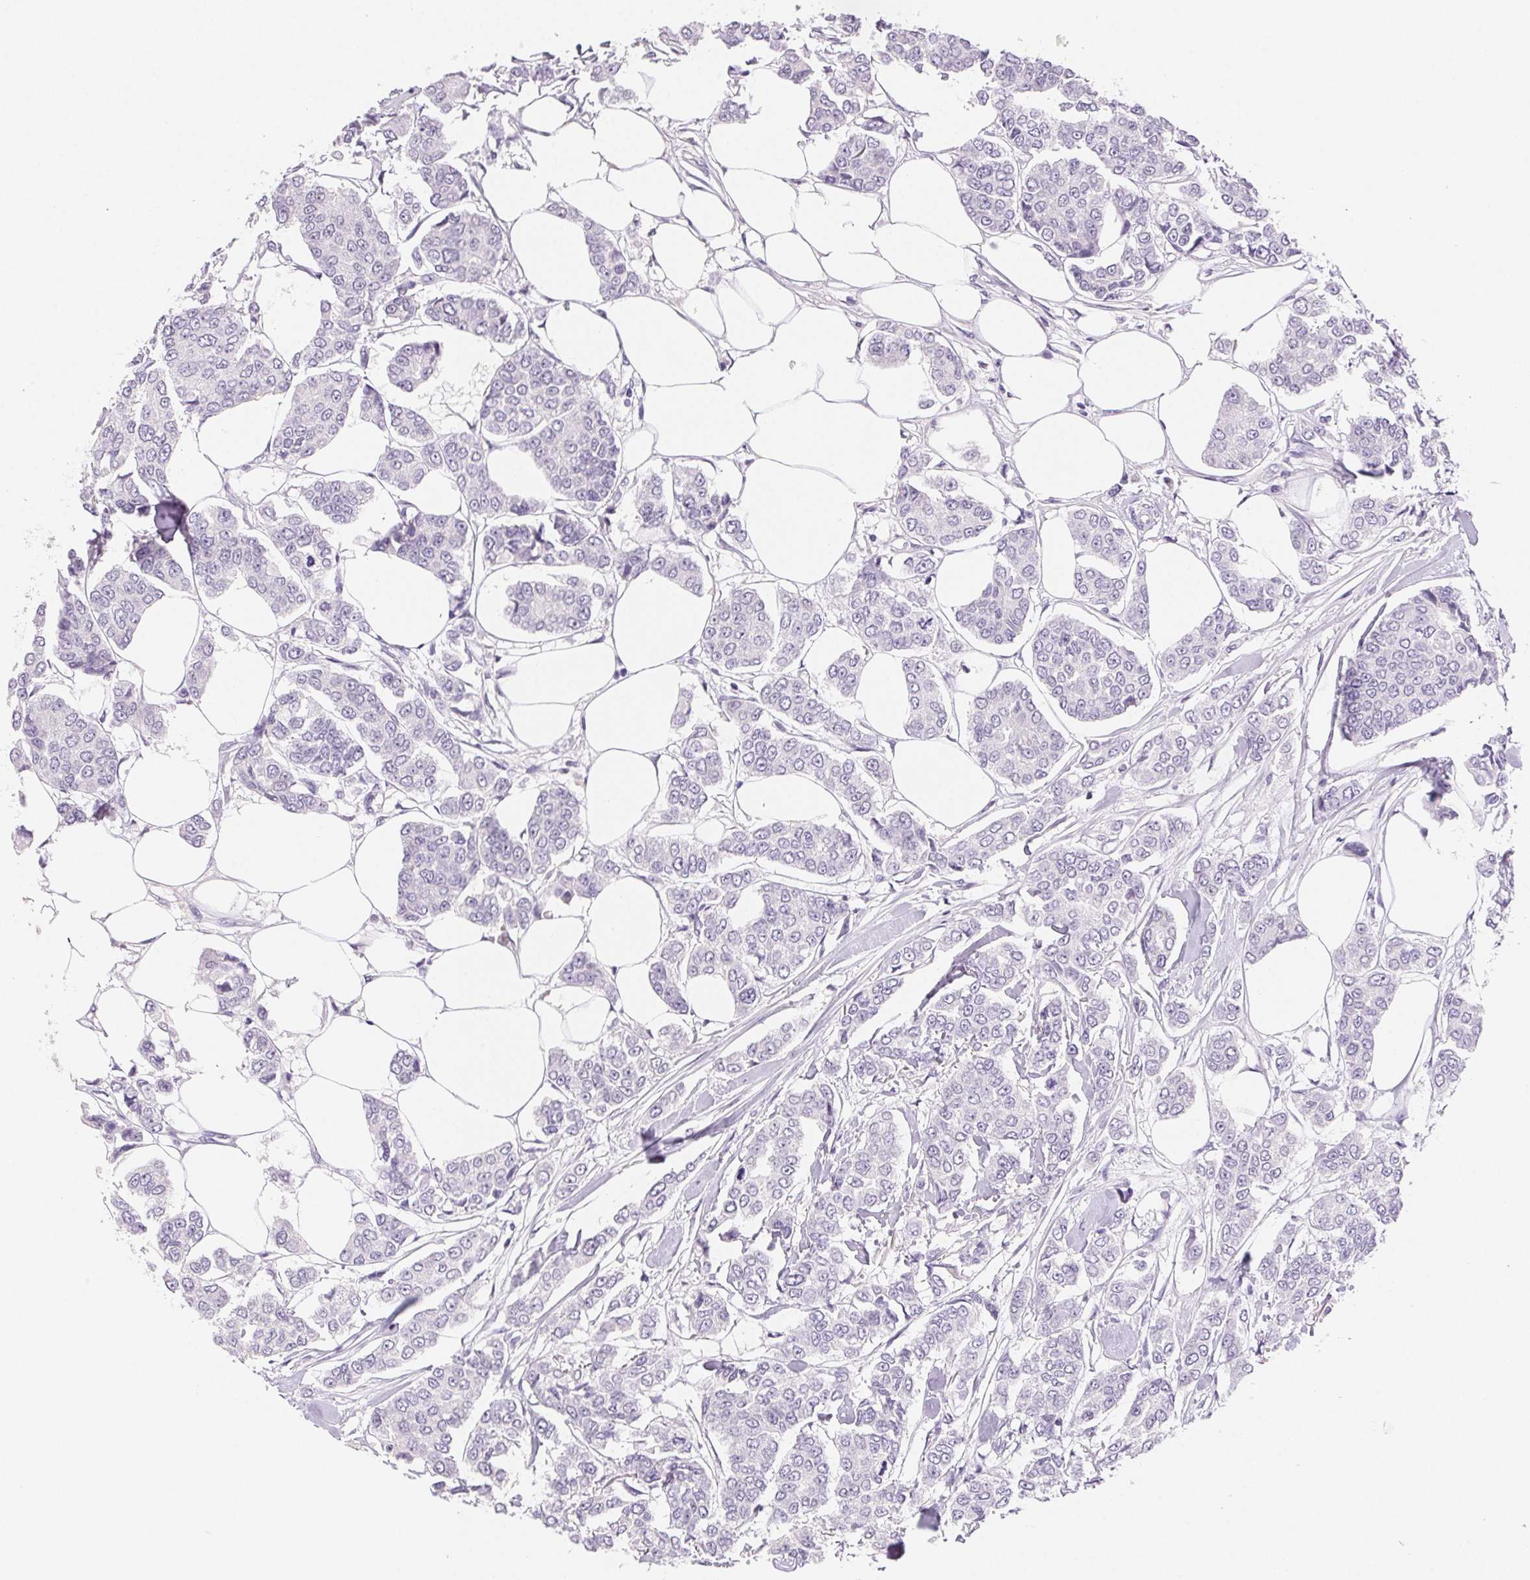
{"staining": {"intensity": "negative", "quantity": "none", "location": "none"}, "tissue": "breast cancer", "cell_type": "Tumor cells", "image_type": "cancer", "snomed": [{"axis": "morphology", "description": "Duct carcinoma"}, {"axis": "topography", "description": "Breast"}], "caption": "The photomicrograph reveals no significant staining in tumor cells of invasive ductal carcinoma (breast).", "gene": "BPIFB2", "patient": {"sex": "female", "age": 94}}